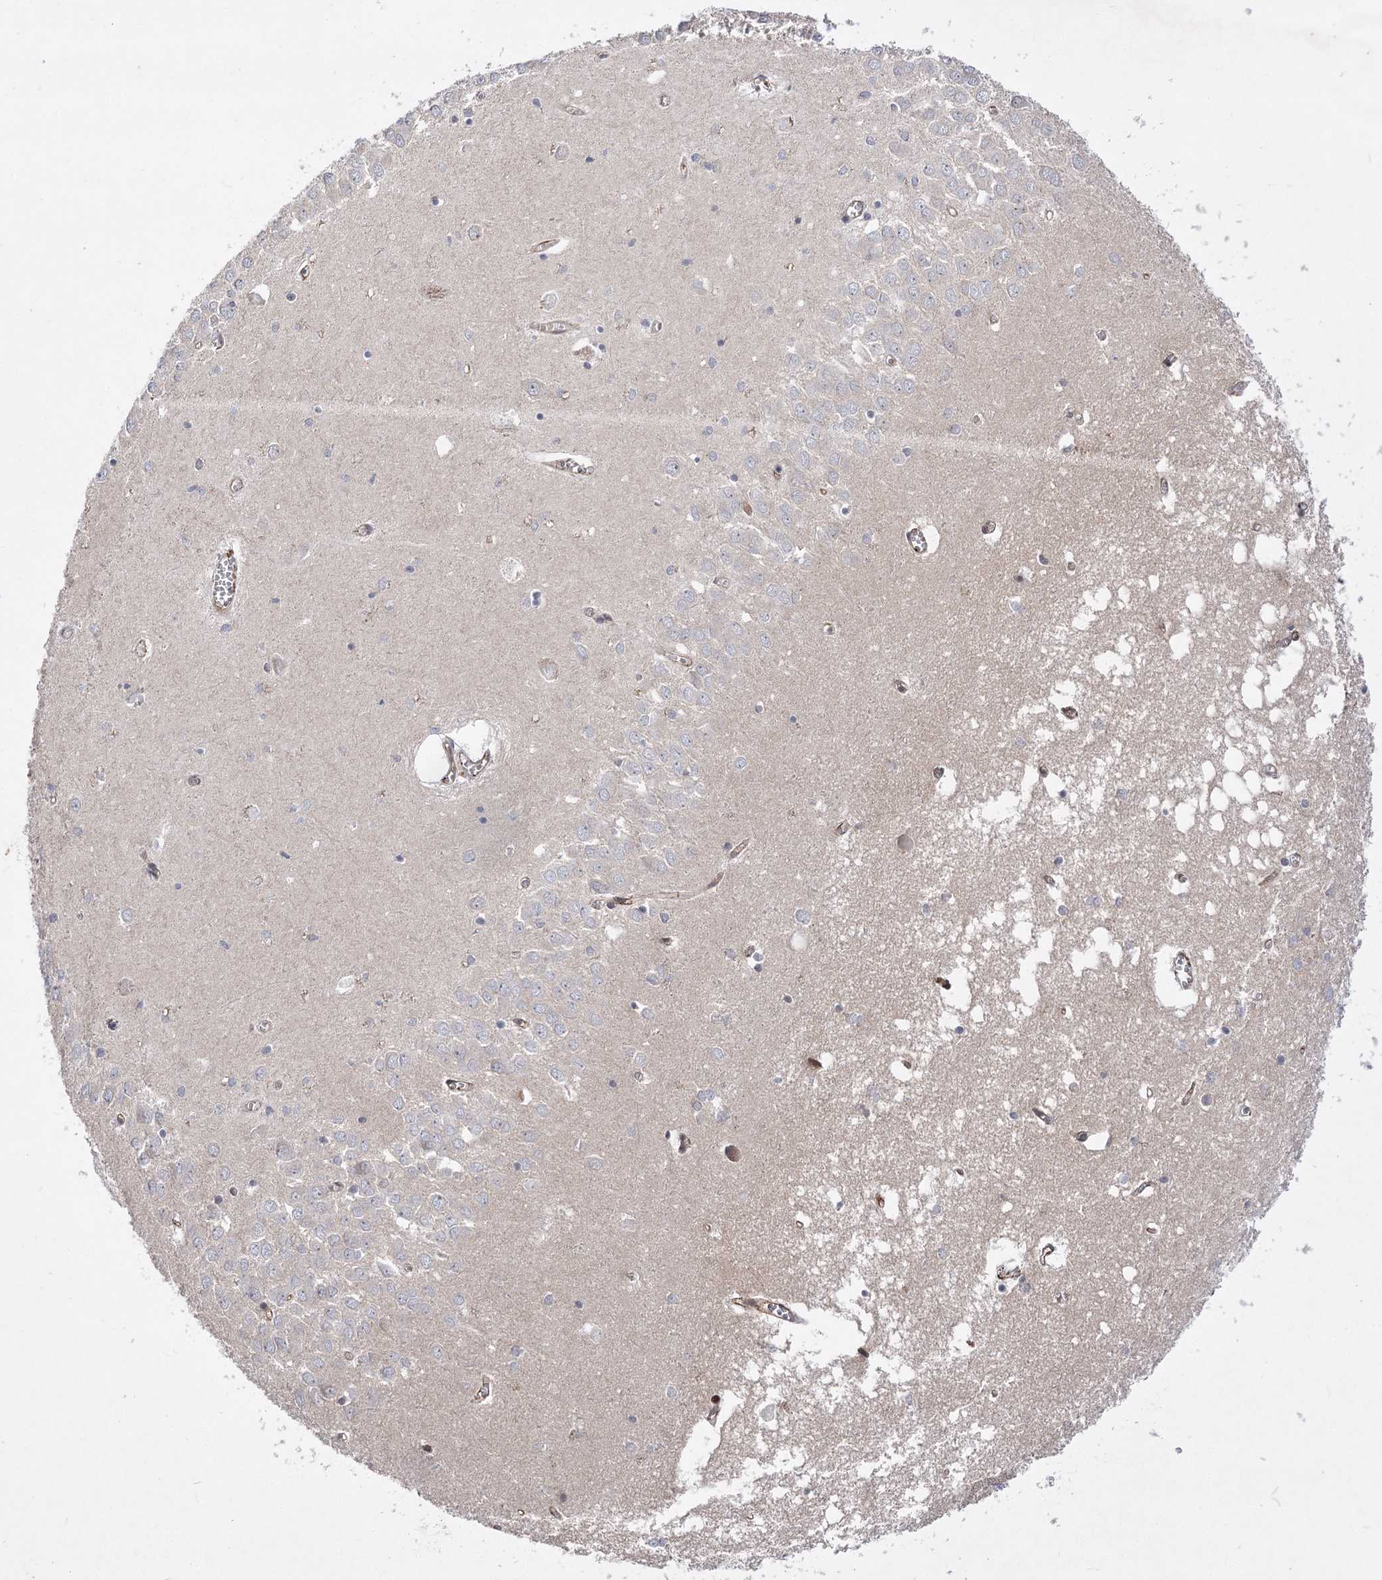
{"staining": {"intensity": "negative", "quantity": "none", "location": "none"}, "tissue": "hippocampus", "cell_type": "Glial cells", "image_type": "normal", "snomed": [{"axis": "morphology", "description": "Normal tissue, NOS"}, {"axis": "topography", "description": "Hippocampus"}], "caption": "Immunohistochemistry (IHC) micrograph of normal hippocampus stained for a protein (brown), which demonstrates no positivity in glial cells.", "gene": "ARHGAP31", "patient": {"sex": "male", "age": 70}}